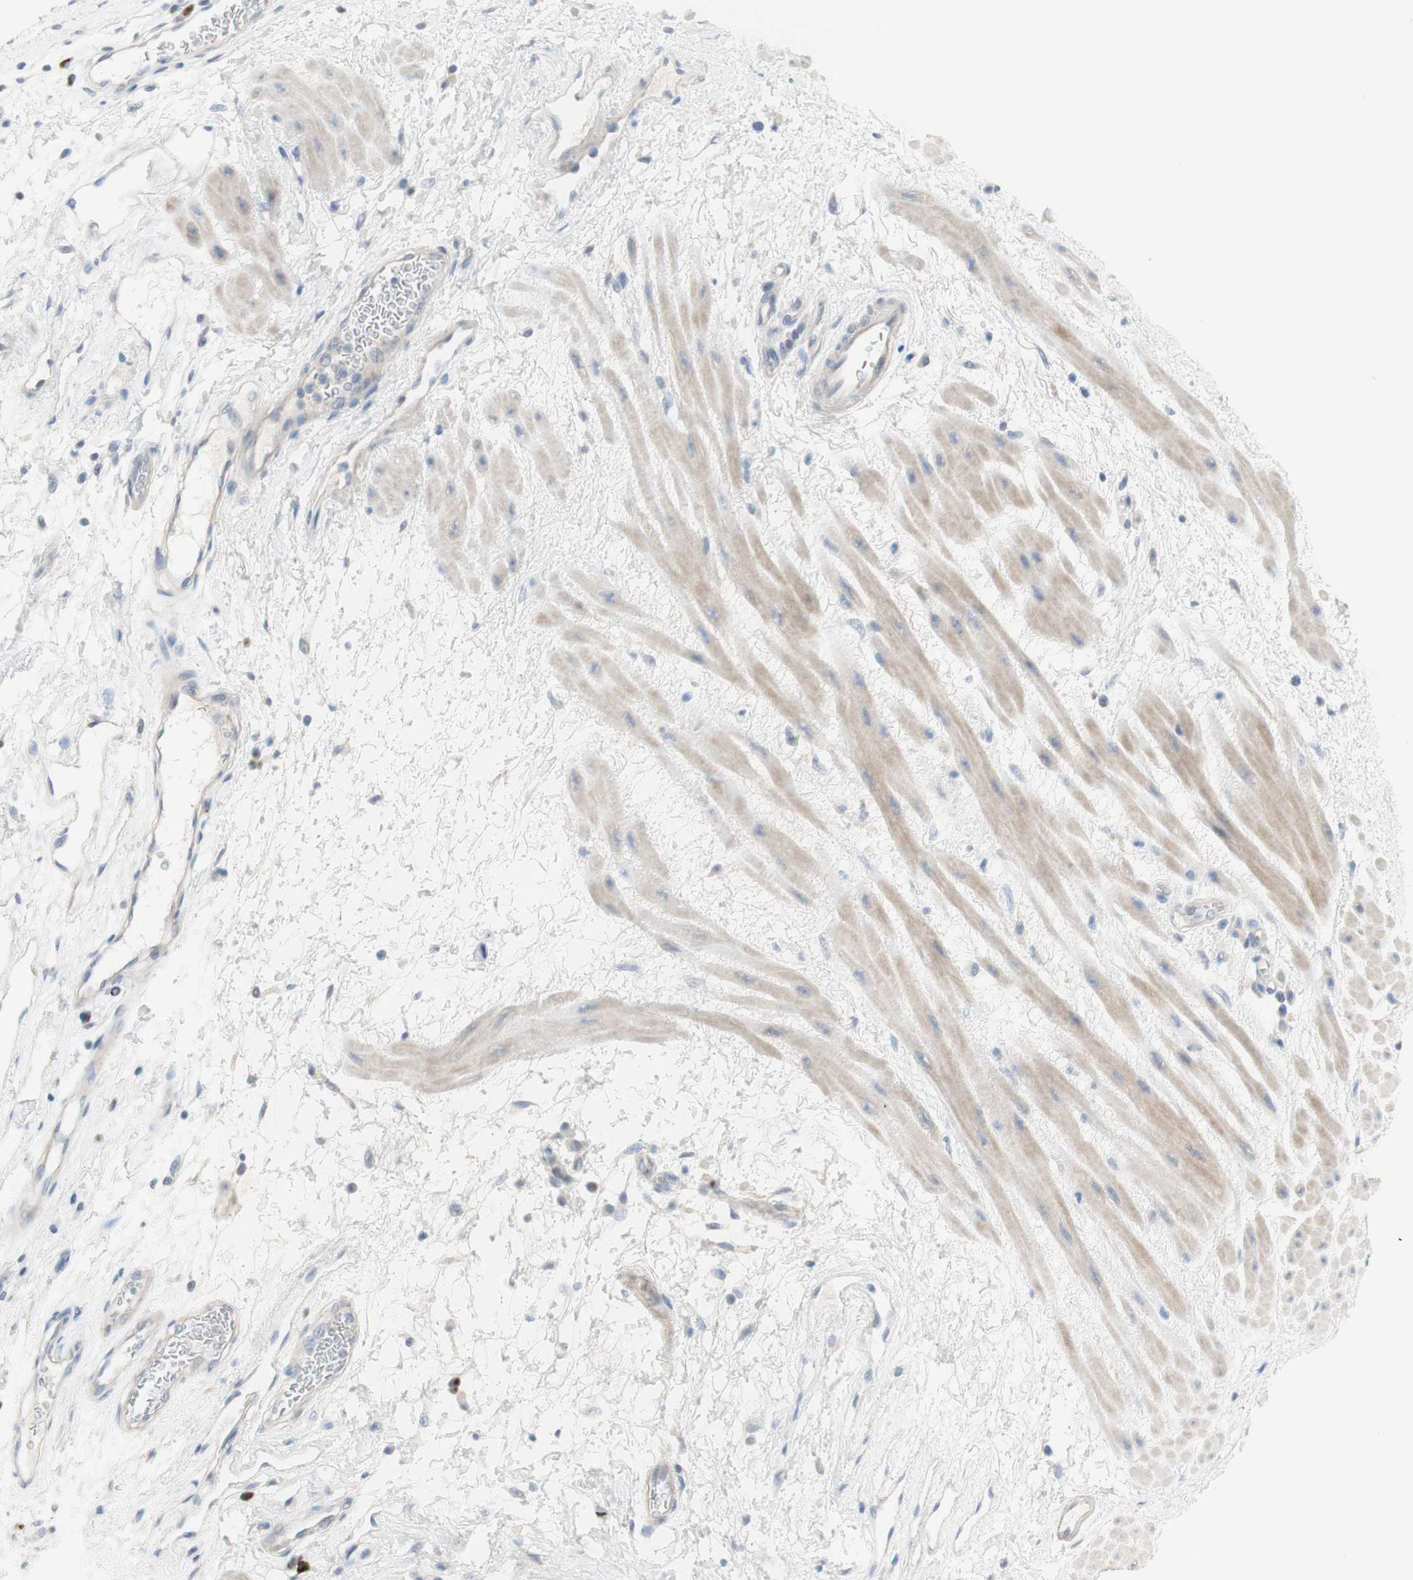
{"staining": {"intensity": "negative", "quantity": "none", "location": "none"}, "tissue": "esophagus", "cell_type": "Squamous epithelial cells", "image_type": "normal", "snomed": [{"axis": "morphology", "description": "Normal tissue, NOS"}, {"axis": "topography", "description": "Esophagus"}], "caption": "Immunohistochemistry micrograph of normal esophagus: esophagus stained with DAB shows no significant protein expression in squamous epithelial cells. (DAB (3,3'-diaminobenzidine) IHC with hematoxylin counter stain).", "gene": "MANEA", "patient": {"sex": "male", "age": 48}}